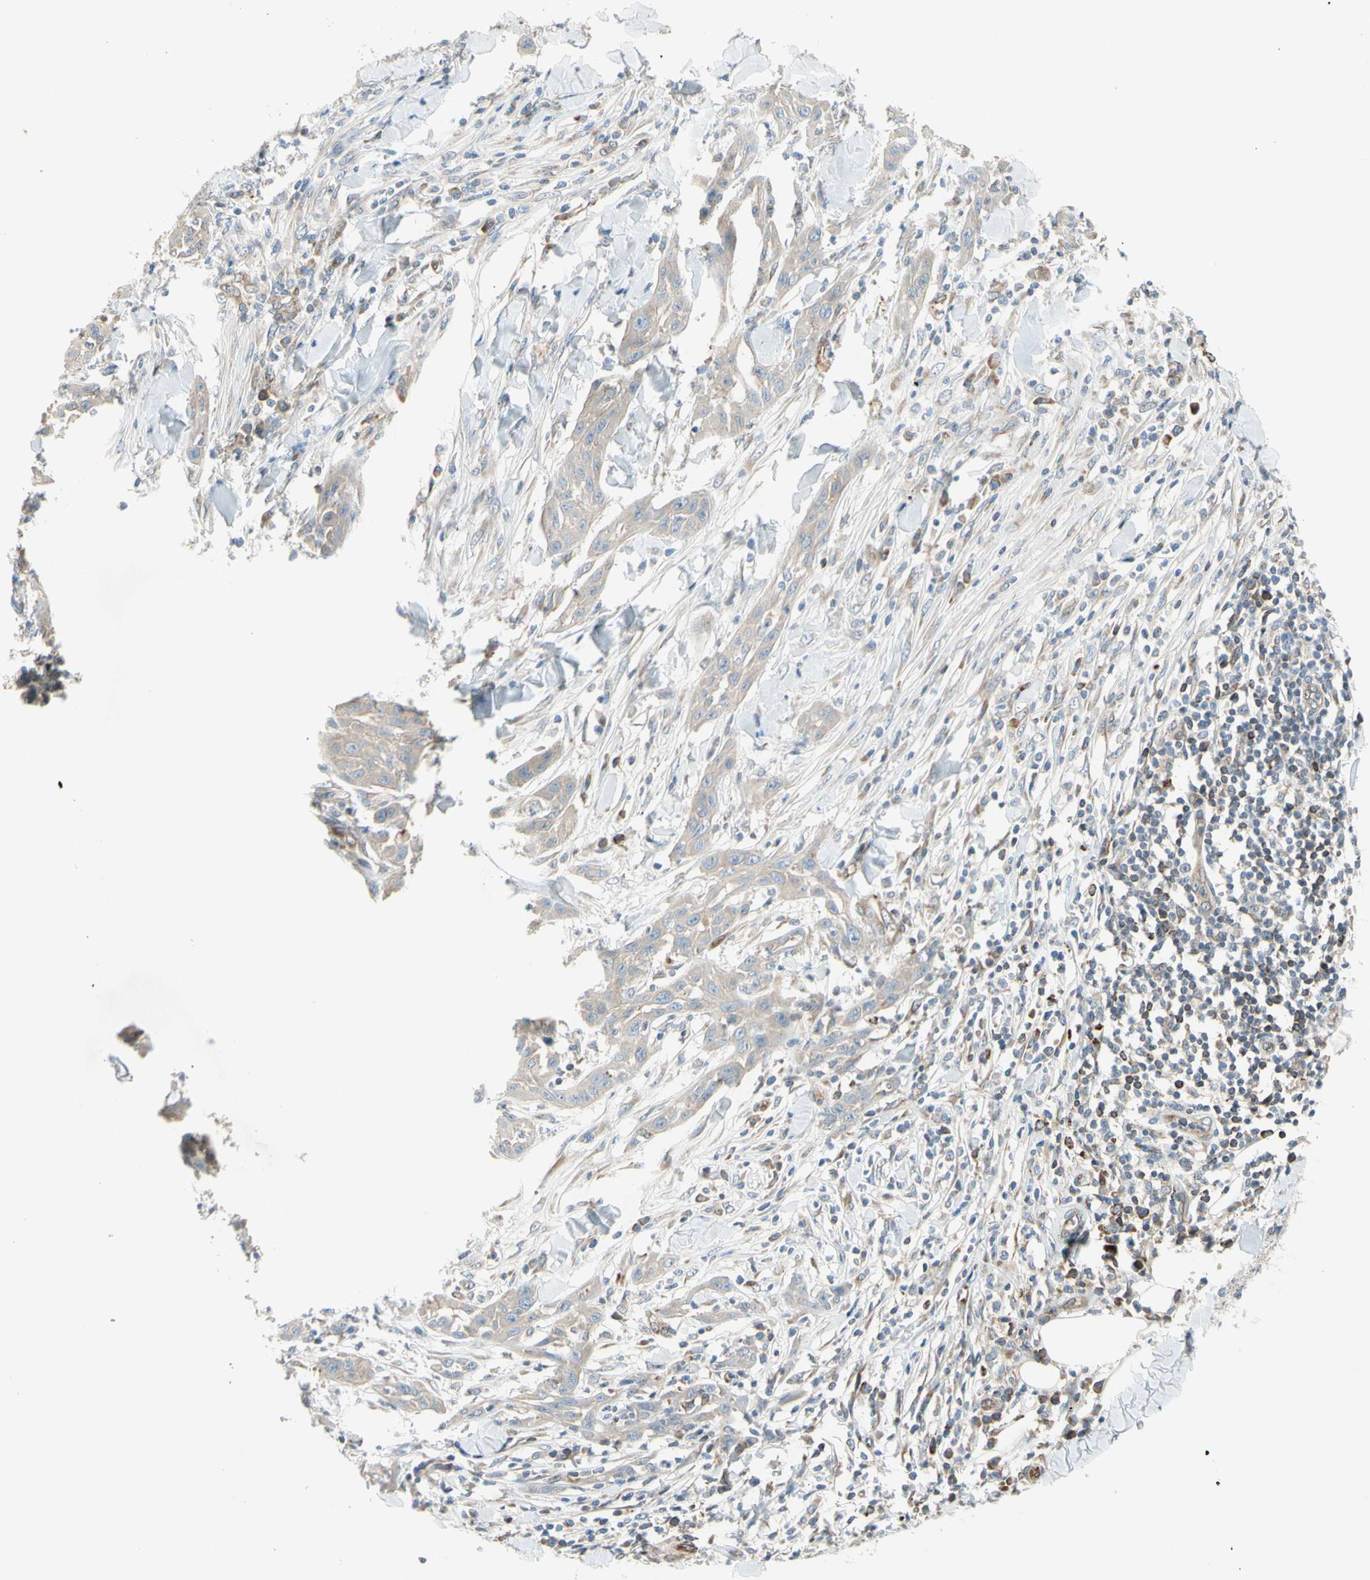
{"staining": {"intensity": "weak", "quantity": ">75%", "location": "cytoplasmic/membranous"}, "tissue": "skin cancer", "cell_type": "Tumor cells", "image_type": "cancer", "snomed": [{"axis": "morphology", "description": "Squamous cell carcinoma, NOS"}, {"axis": "topography", "description": "Skin"}], "caption": "A brown stain highlights weak cytoplasmic/membranous expression of a protein in squamous cell carcinoma (skin) tumor cells.", "gene": "TRAF2", "patient": {"sex": "male", "age": 24}}